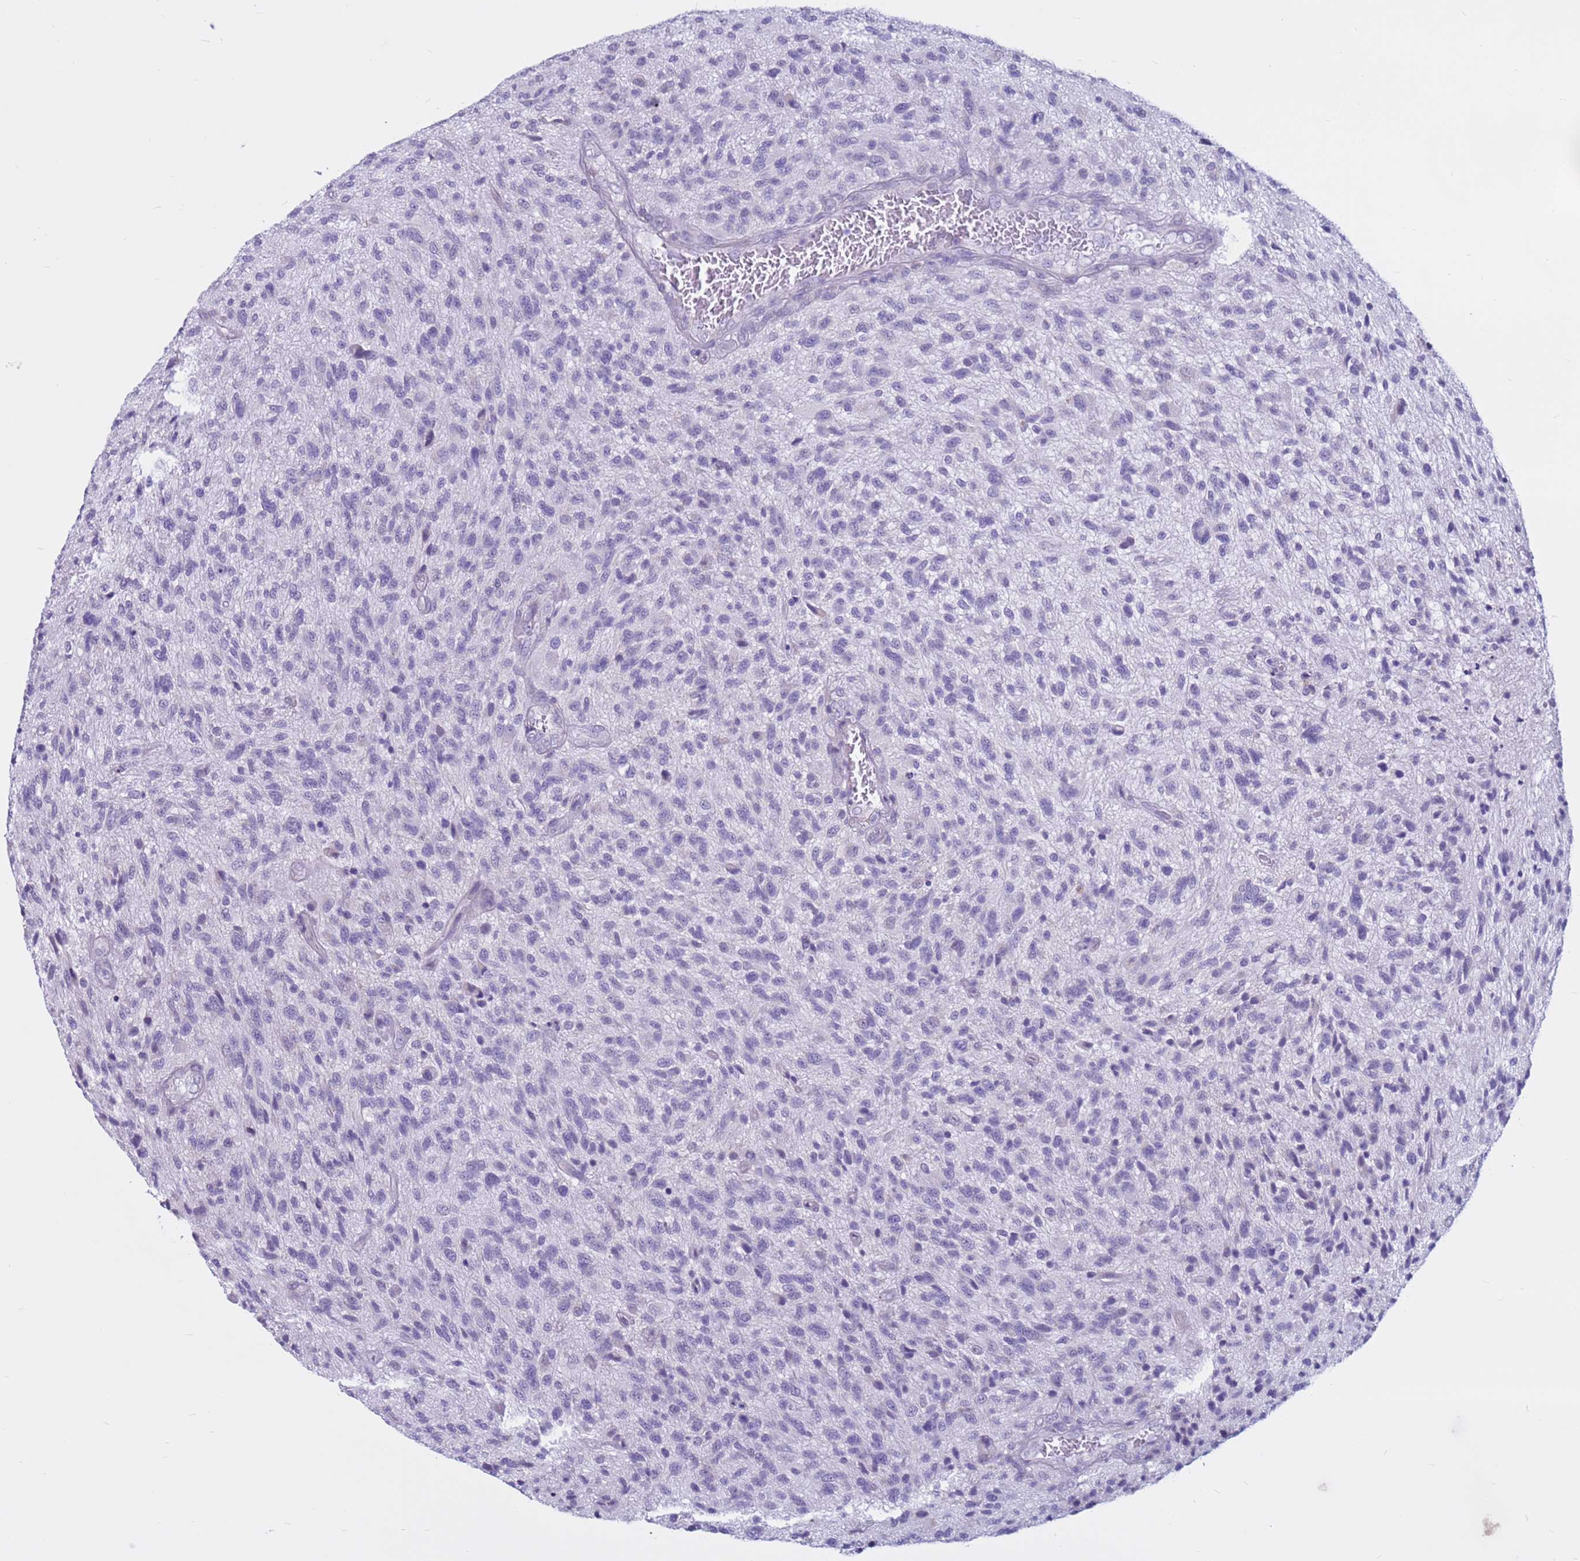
{"staining": {"intensity": "negative", "quantity": "none", "location": "none"}, "tissue": "glioma", "cell_type": "Tumor cells", "image_type": "cancer", "snomed": [{"axis": "morphology", "description": "Glioma, malignant, High grade"}, {"axis": "topography", "description": "Brain"}], "caption": "Immunohistochemistry (IHC) of glioma displays no positivity in tumor cells.", "gene": "CDK2AP2", "patient": {"sex": "male", "age": 47}}